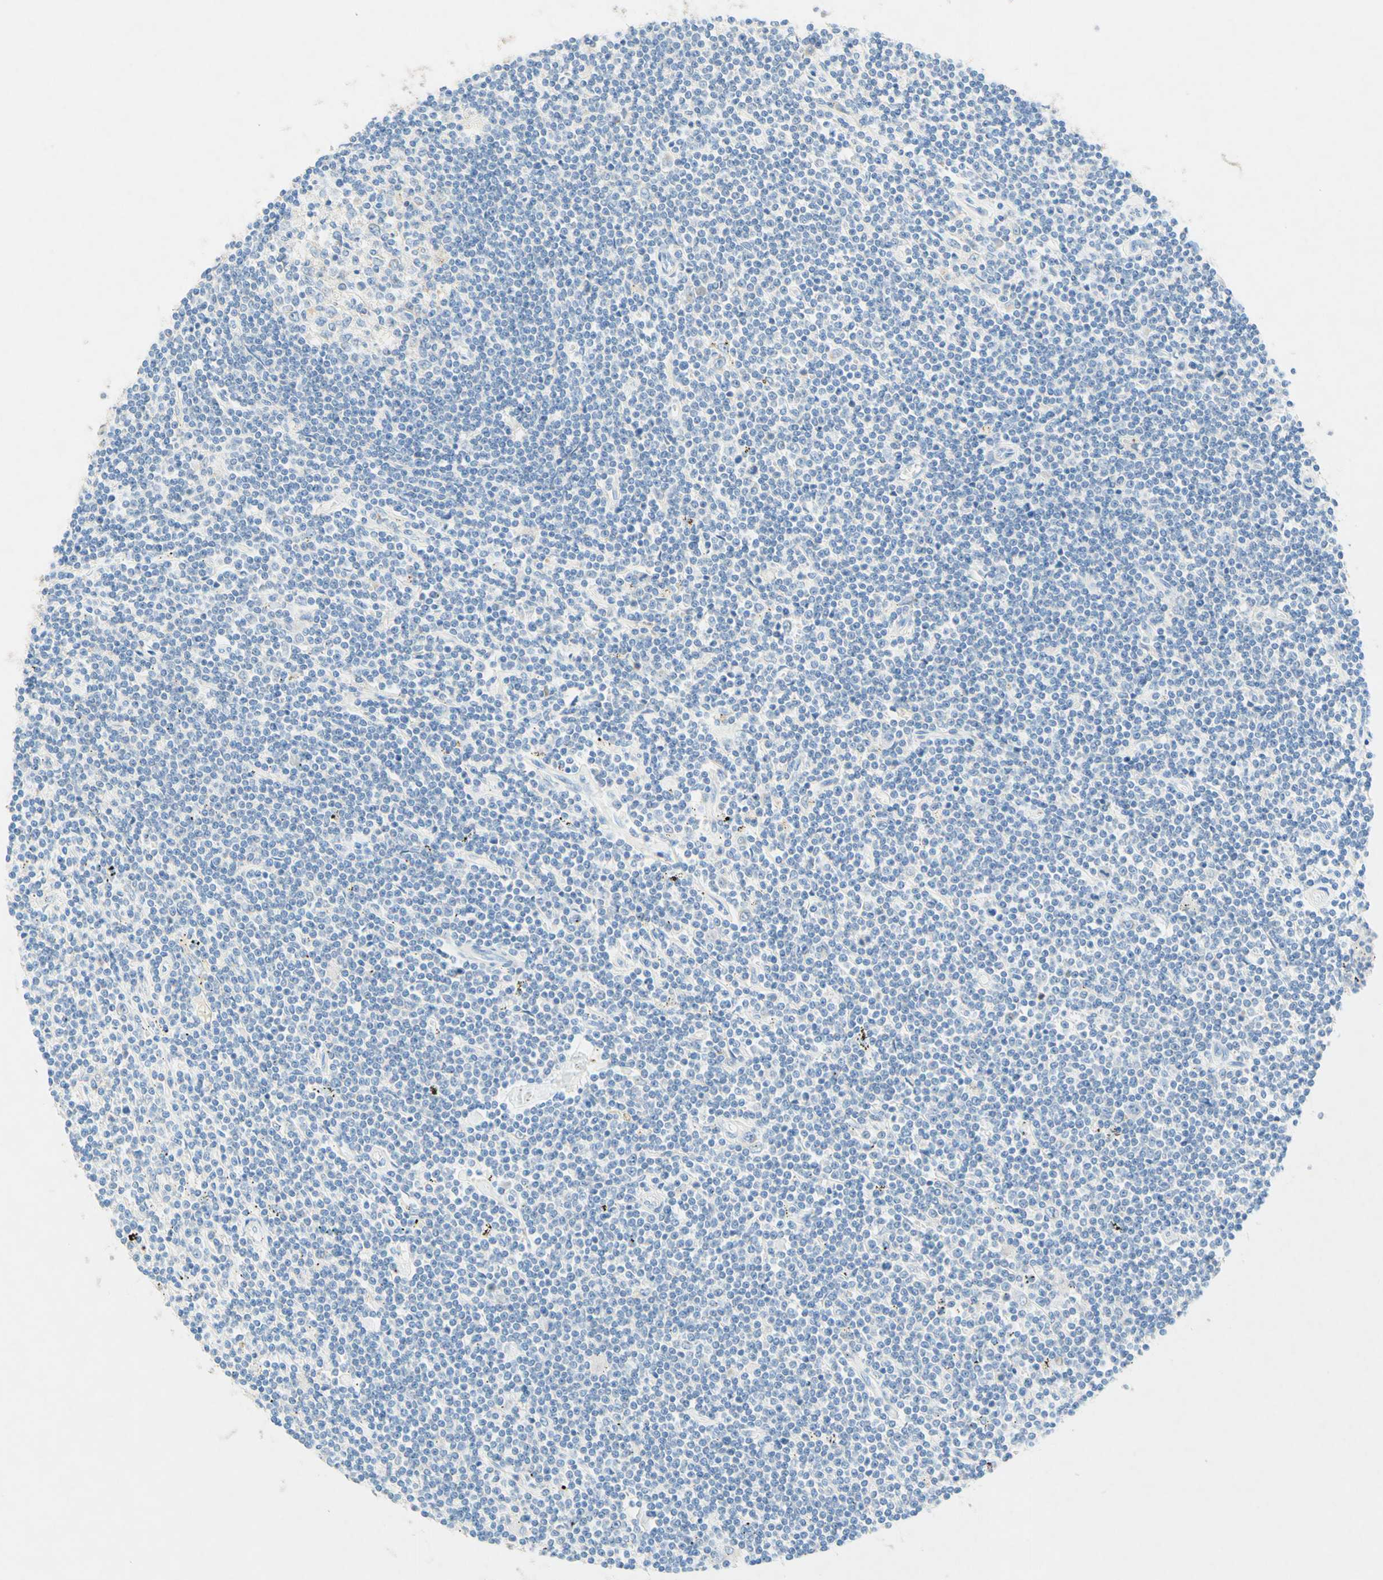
{"staining": {"intensity": "negative", "quantity": "none", "location": "none"}, "tissue": "lymphoma", "cell_type": "Tumor cells", "image_type": "cancer", "snomed": [{"axis": "morphology", "description": "Malignant lymphoma, non-Hodgkin's type, Low grade"}, {"axis": "topography", "description": "Spleen"}], "caption": "High magnification brightfield microscopy of malignant lymphoma, non-Hodgkin's type (low-grade) stained with DAB (brown) and counterstained with hematoxylin (blue): tumor cells show no significant expression.", "gene": "SLC46A1", "patient": {"sex": "male", "age": 76}}